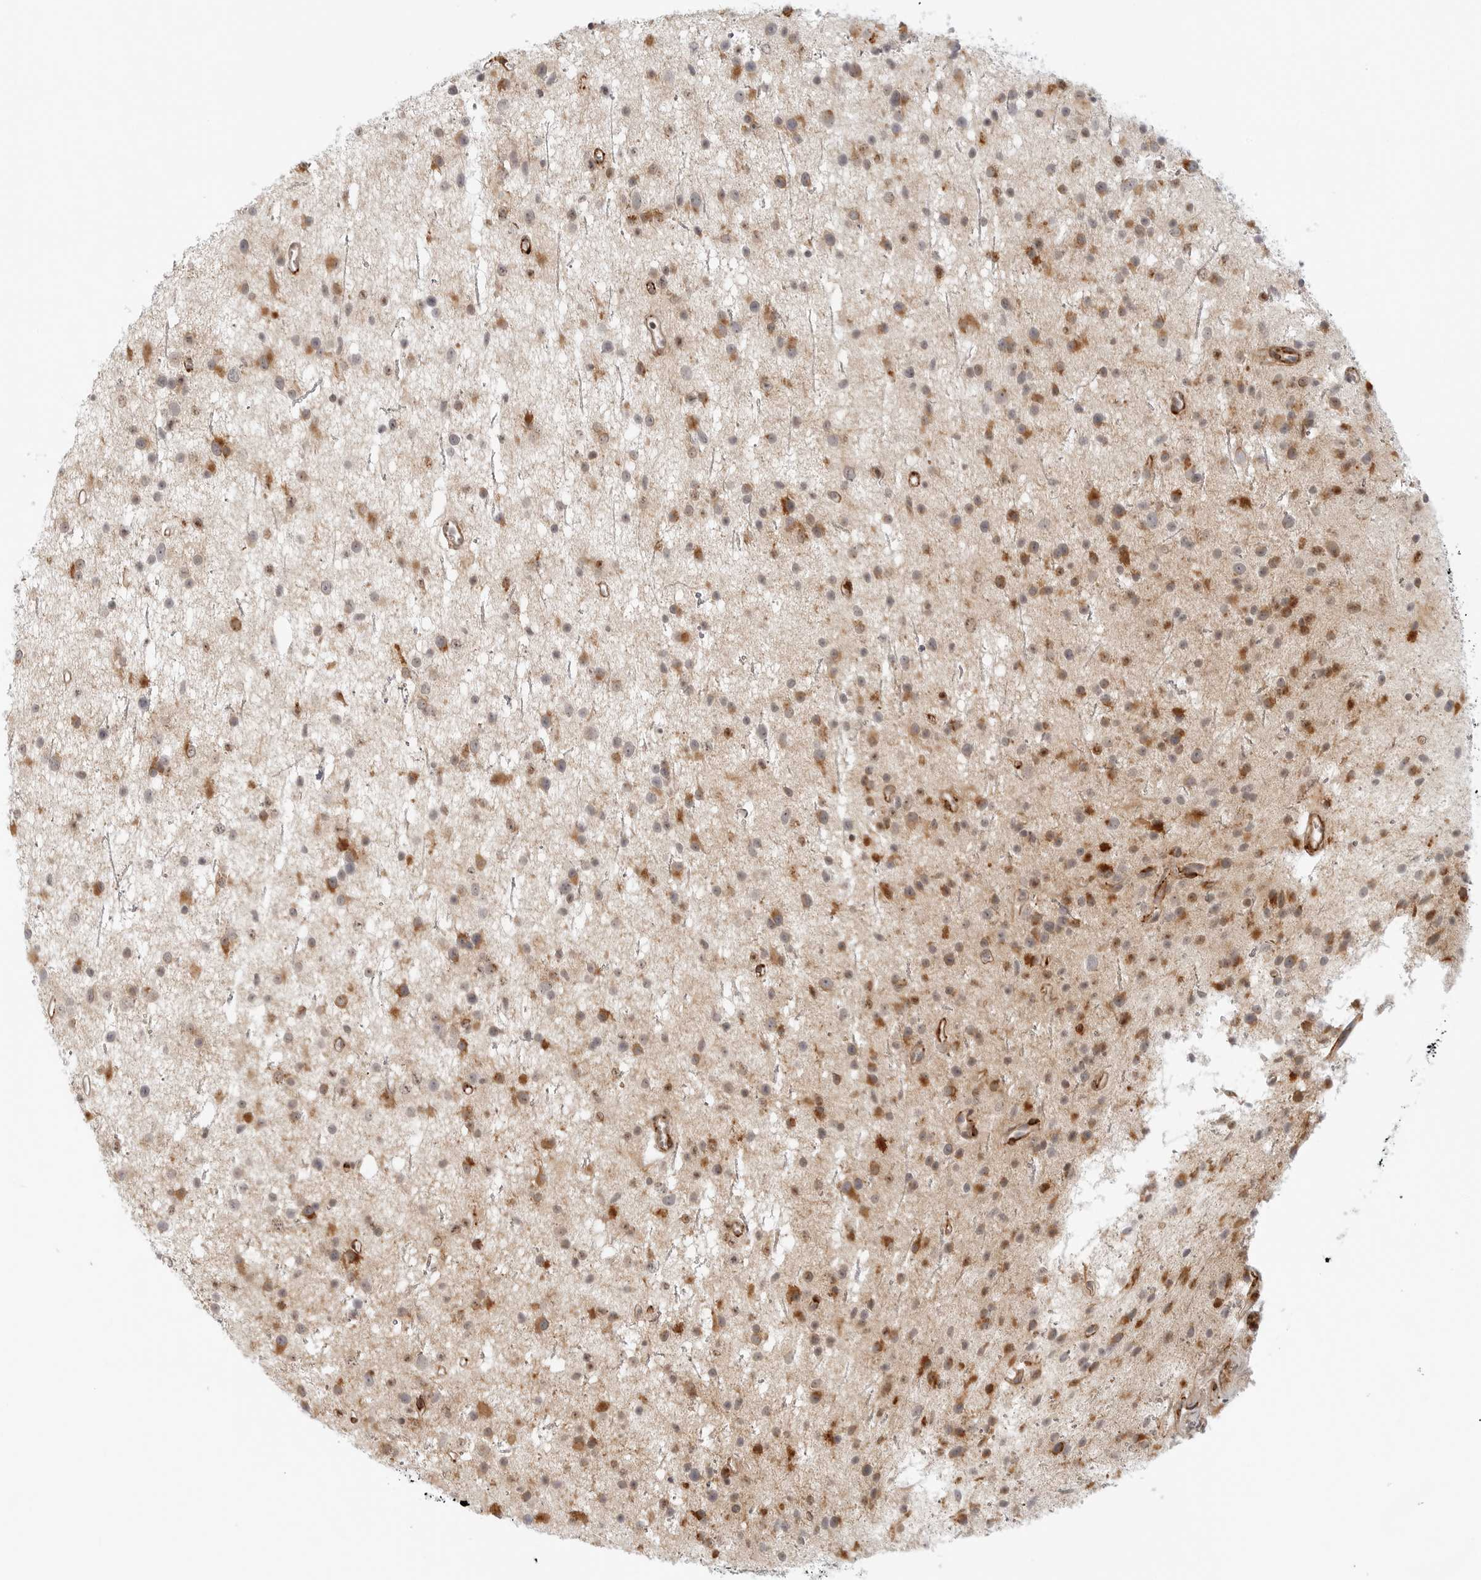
{"staining": {"intensity": "moderate", "quantity": "25%-75%", "location": "cytoplasmic/membranous"}, "tissue": "glioma", "cell_type": "Tumor cells", "image_type": "cancer", "snomed": [{"axis": "morphology", "description": "Glioma, malignant, Low grade"}, {"axis": "topography", "description": "Cerebral cortex"}], "caption": "High-magnification brightfield microscopy of glioma stained with DAB (brown) and counterstained with hematoxylin (blue). tumor cells exhibit moderate cytoplasmic/membranous positivity is seen in approximately25%-75% of cells.", "gene": "C1QTNF1", "patient": {"sex": "female", "age": 39}}